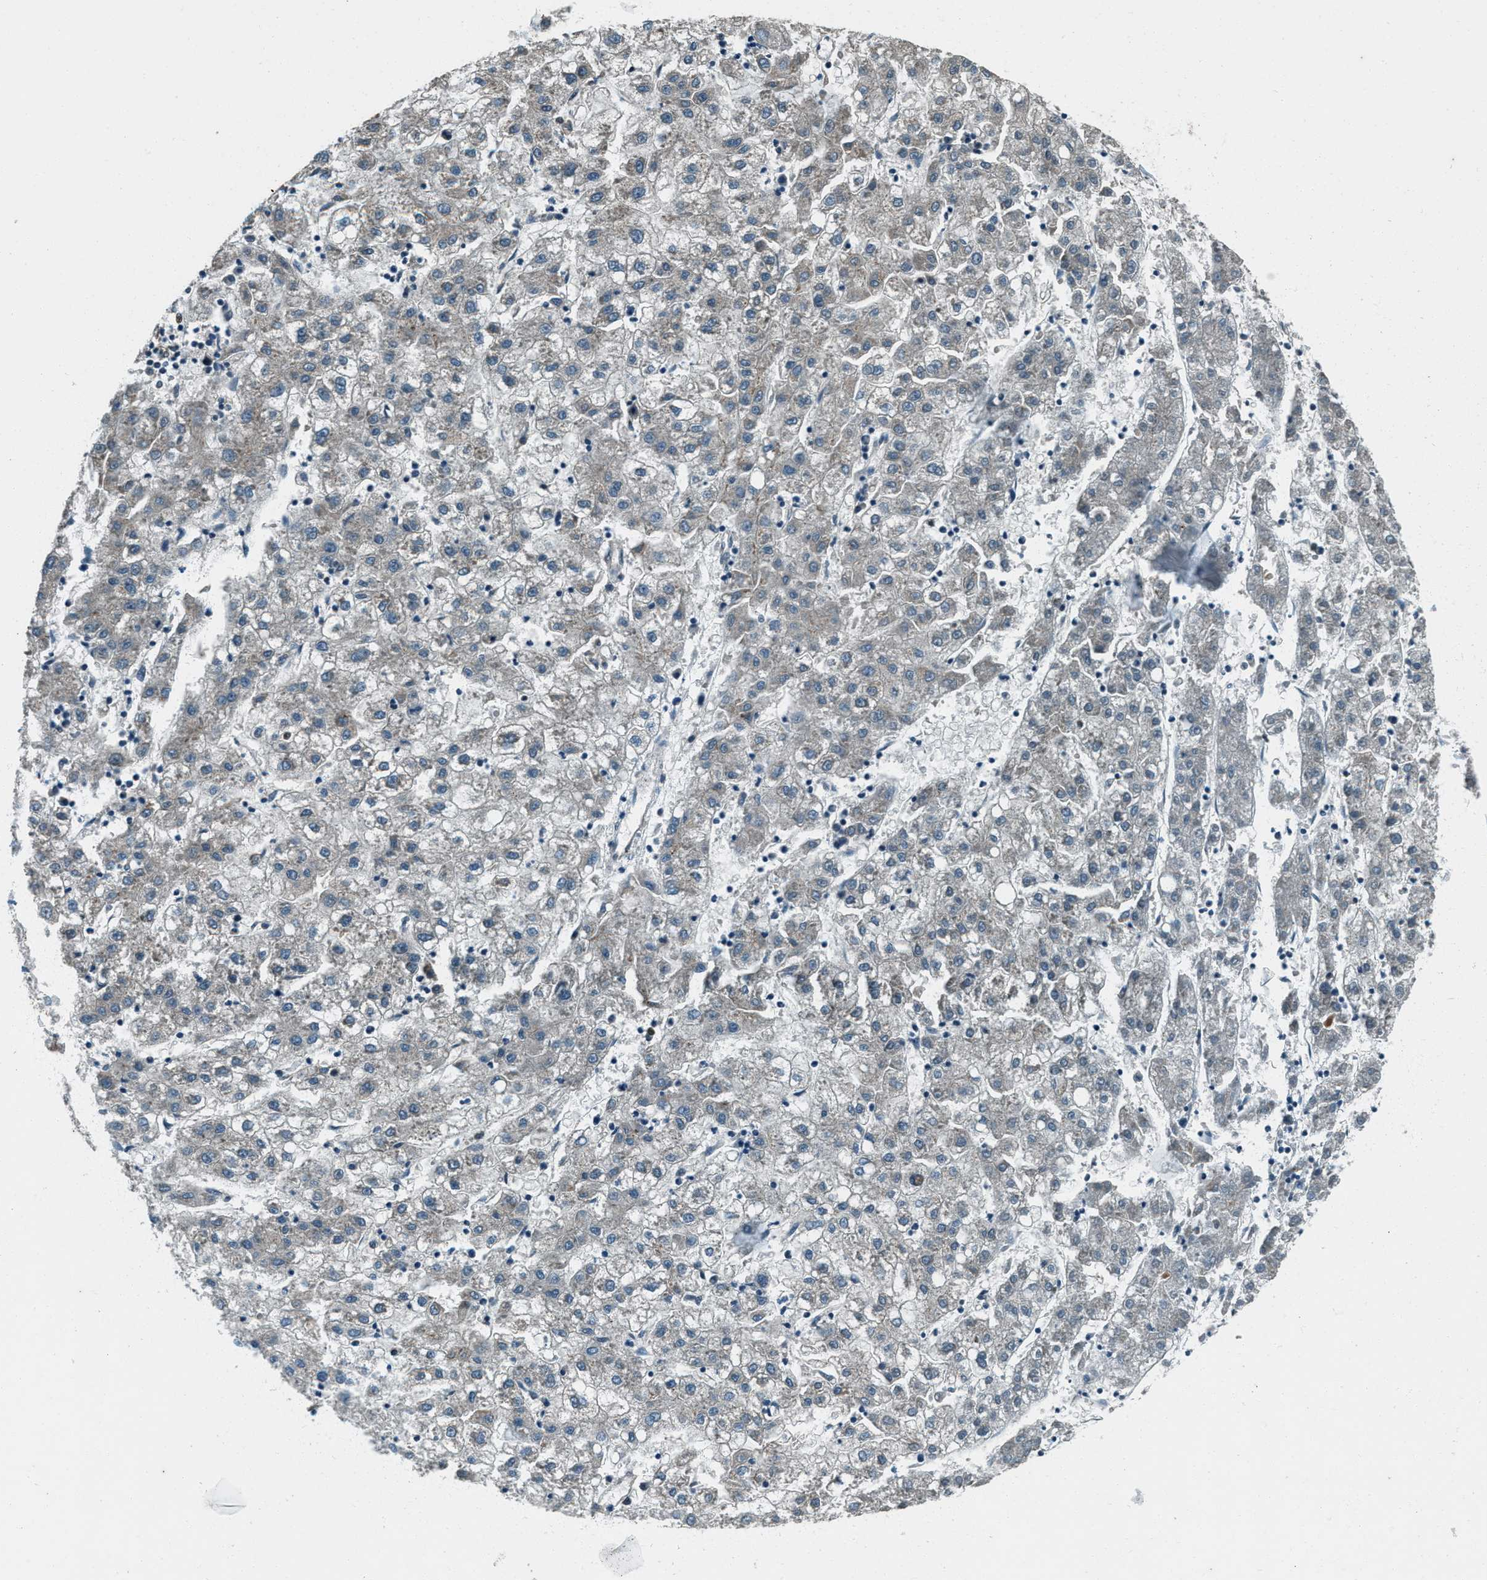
{"staining": {"intensity": "negative", "quantity": "none", "location": "none"}, "tissue": "liver cancer", "cell_type": "Tumor cells", "image_type": "cancer", "snomed": [{"axis": "morphology", "description": "Carcinoma, Hepatocellular, NOS"}, {"axis": "topography", "description": "Liver"}], "caption": "Liver cancer stained for a protein using immunohistochemistry reveals no expression tumor cells.", "gene": "SVIL", "patient": {"sex": "male", "age": 72}}